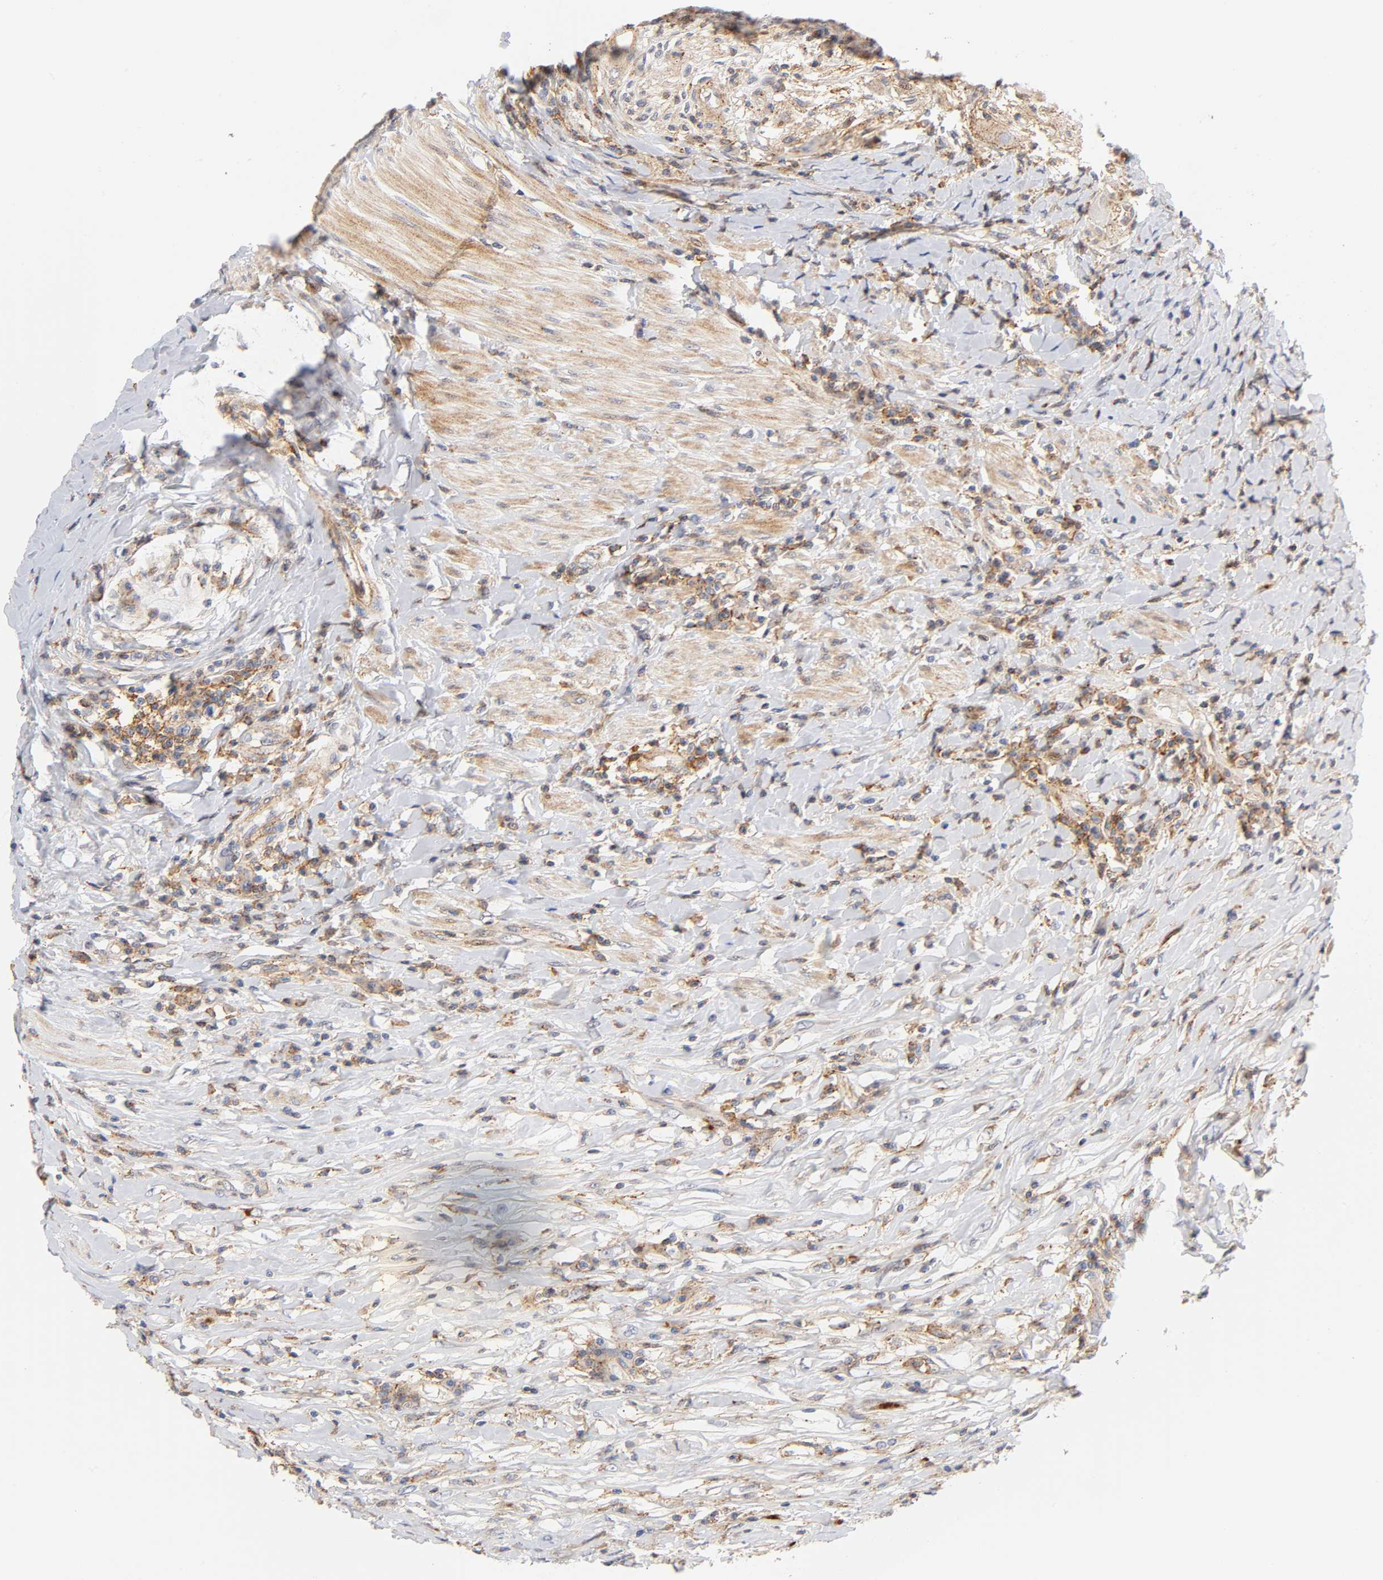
{"staining": {"intensity": "moderate", "quantity": "<25%", "location": "cytoplasmic/membranous"}, "tissue": "colorectal cancer", "cell_type": "Tumor cells", "image_type": "cancer", "snomed": [{"axis": "morphology", "description": "Adenocarcinoma, NOS"}, {"axis": "topography", "description": "Colon"}], "caption": "Tumor cells show low levels of moderate cytoplasmic/membranous positivity in about <25% of cells in colorectal cancer (adenocarcinoma). (DAB (3,3'-diaminobenzidine) IHC, brown staining for protein, blue staining for nuclei).", "gene": "ANXA7", "patient": {"sex": "female", "age": 78}}